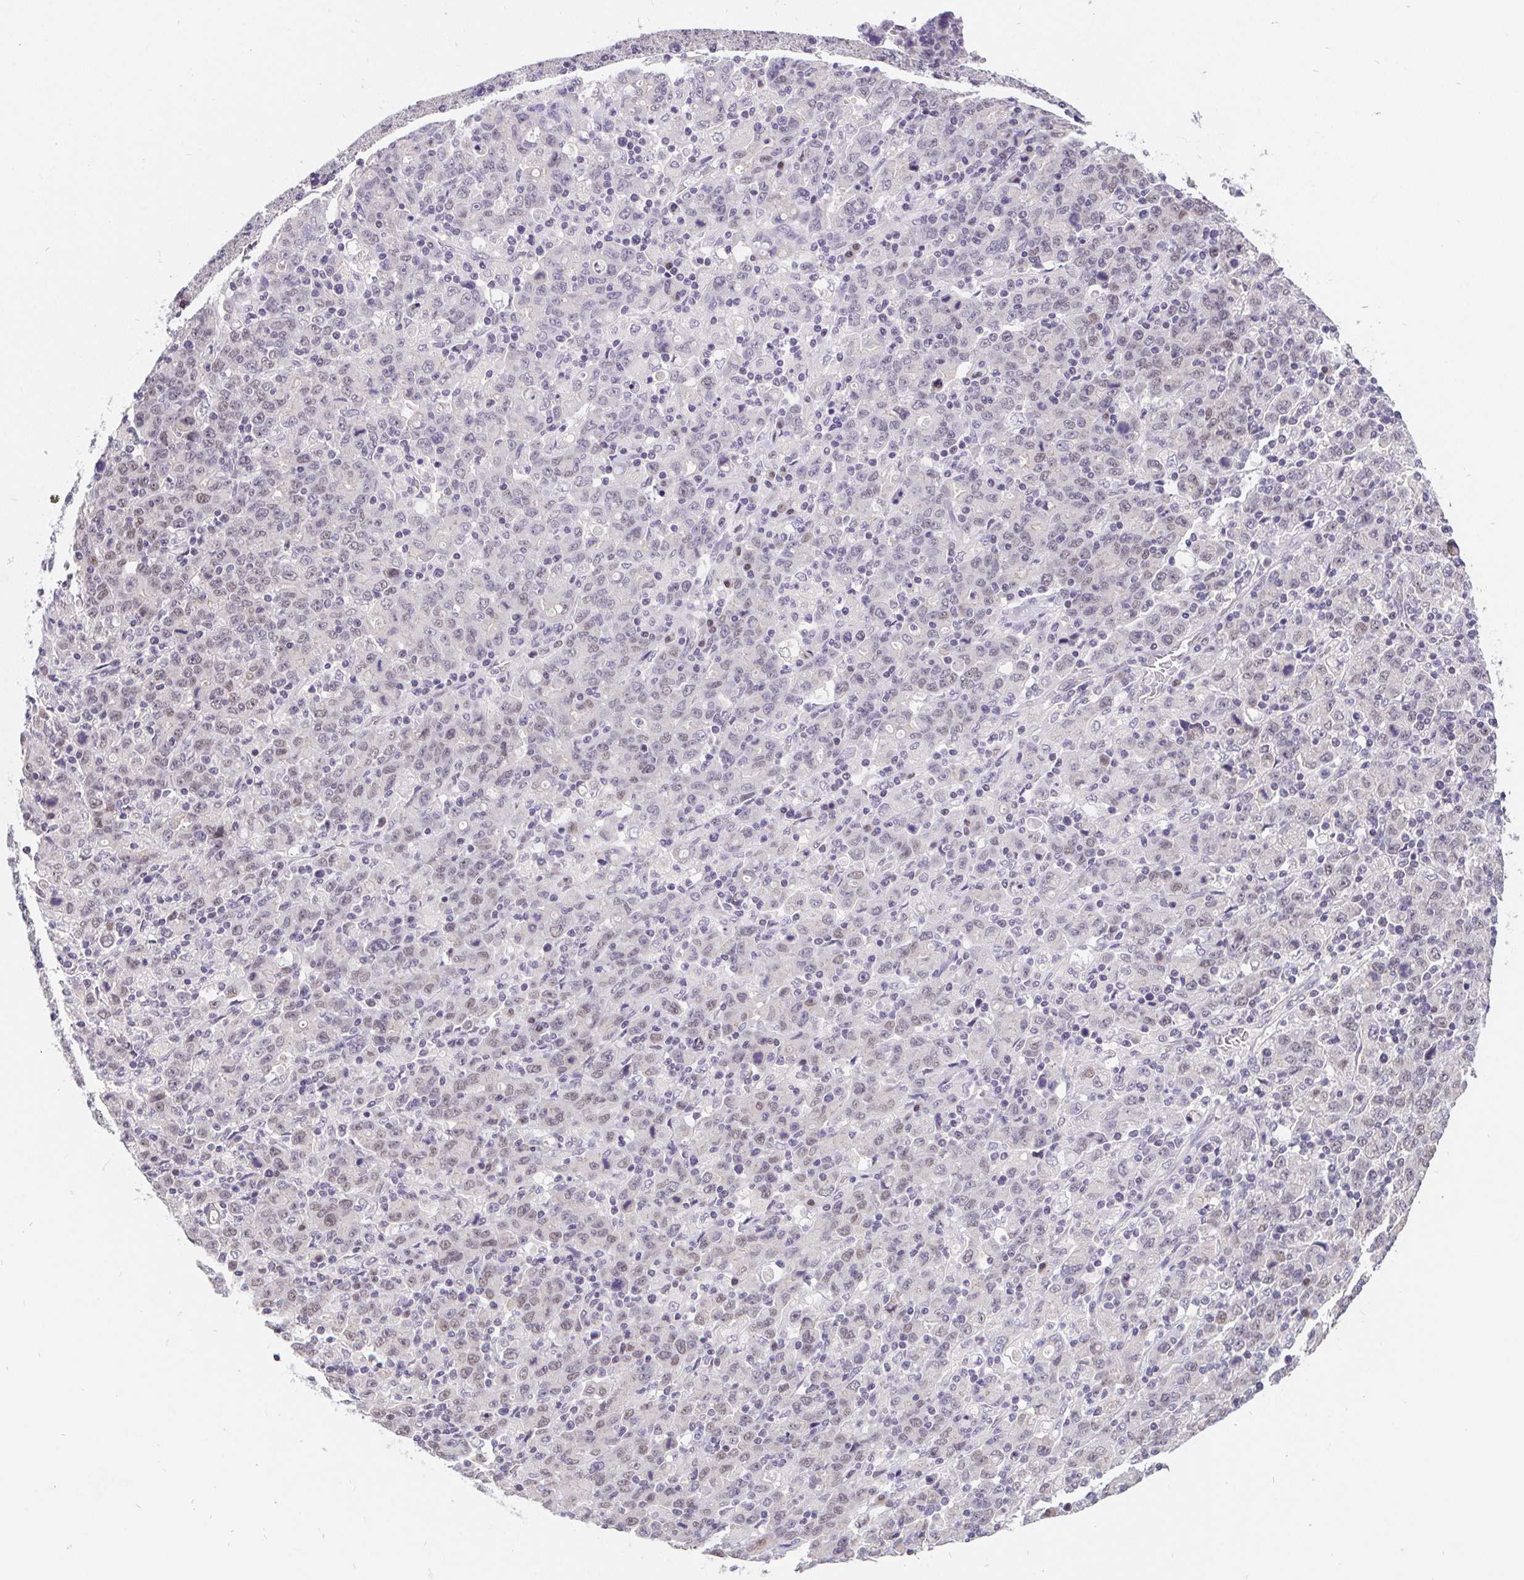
{"staining": {"intensity": "weak", "quantity": "25%-75%", "location": "nuclear"}, "tissue": "stomach cancer", "cell_type": "Tumor cells", "image_type": "cancer", "snomed": [{"axis": "morphology", "description": "Adenocarcinoma, NOS"}, {"axis": "topography", "description": "Stomach, upper"}], "caption": "Stomach cancer tissue shows weak nuclear positivity in approximately 25%-75% of tumor cells (Stains: DAB (3,3'-diaminobenzidine) in brown, nuclei in blue, Microscopy: brightfield microscopy at high magnification).", "gene": "POU2F1", "patient": {"sex": "male", "age": 69}}